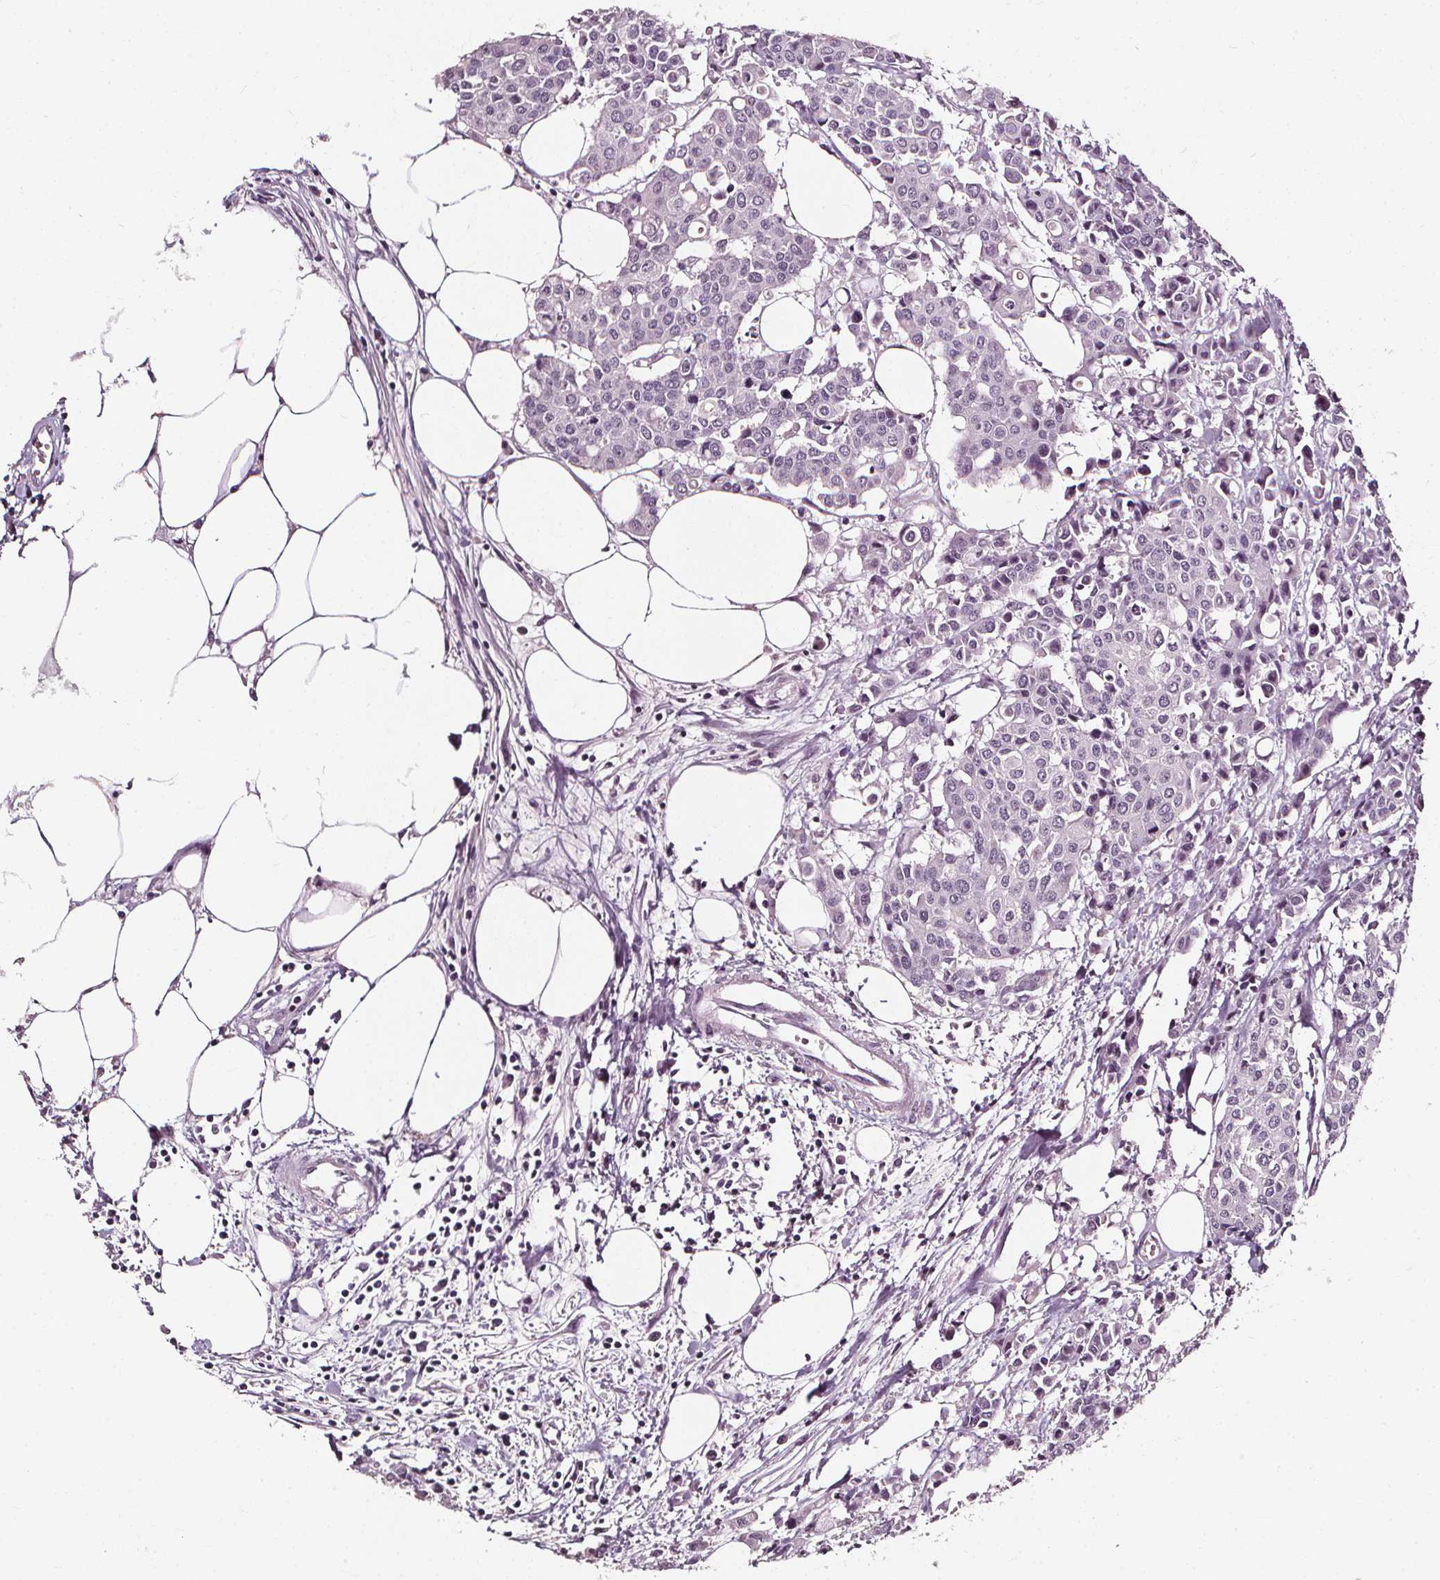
{"staining": {"intensity": "negative", "quantity": "none", "location": "none"}, "tissue": "carcinoid", "cell_type": "Tumor cells", "image_type": "cancer", "snomed": [{"axis": "morphology", "description": "Carcinoid, malignant, NOS"}, {"axis": "topography", "description": "Colon"}], "caption": "The histopathology image reveals no significant expression in tumor cells of carcinoid.", "gene": "DEFA5", "patient": {"sex": "male", "age": 81}}